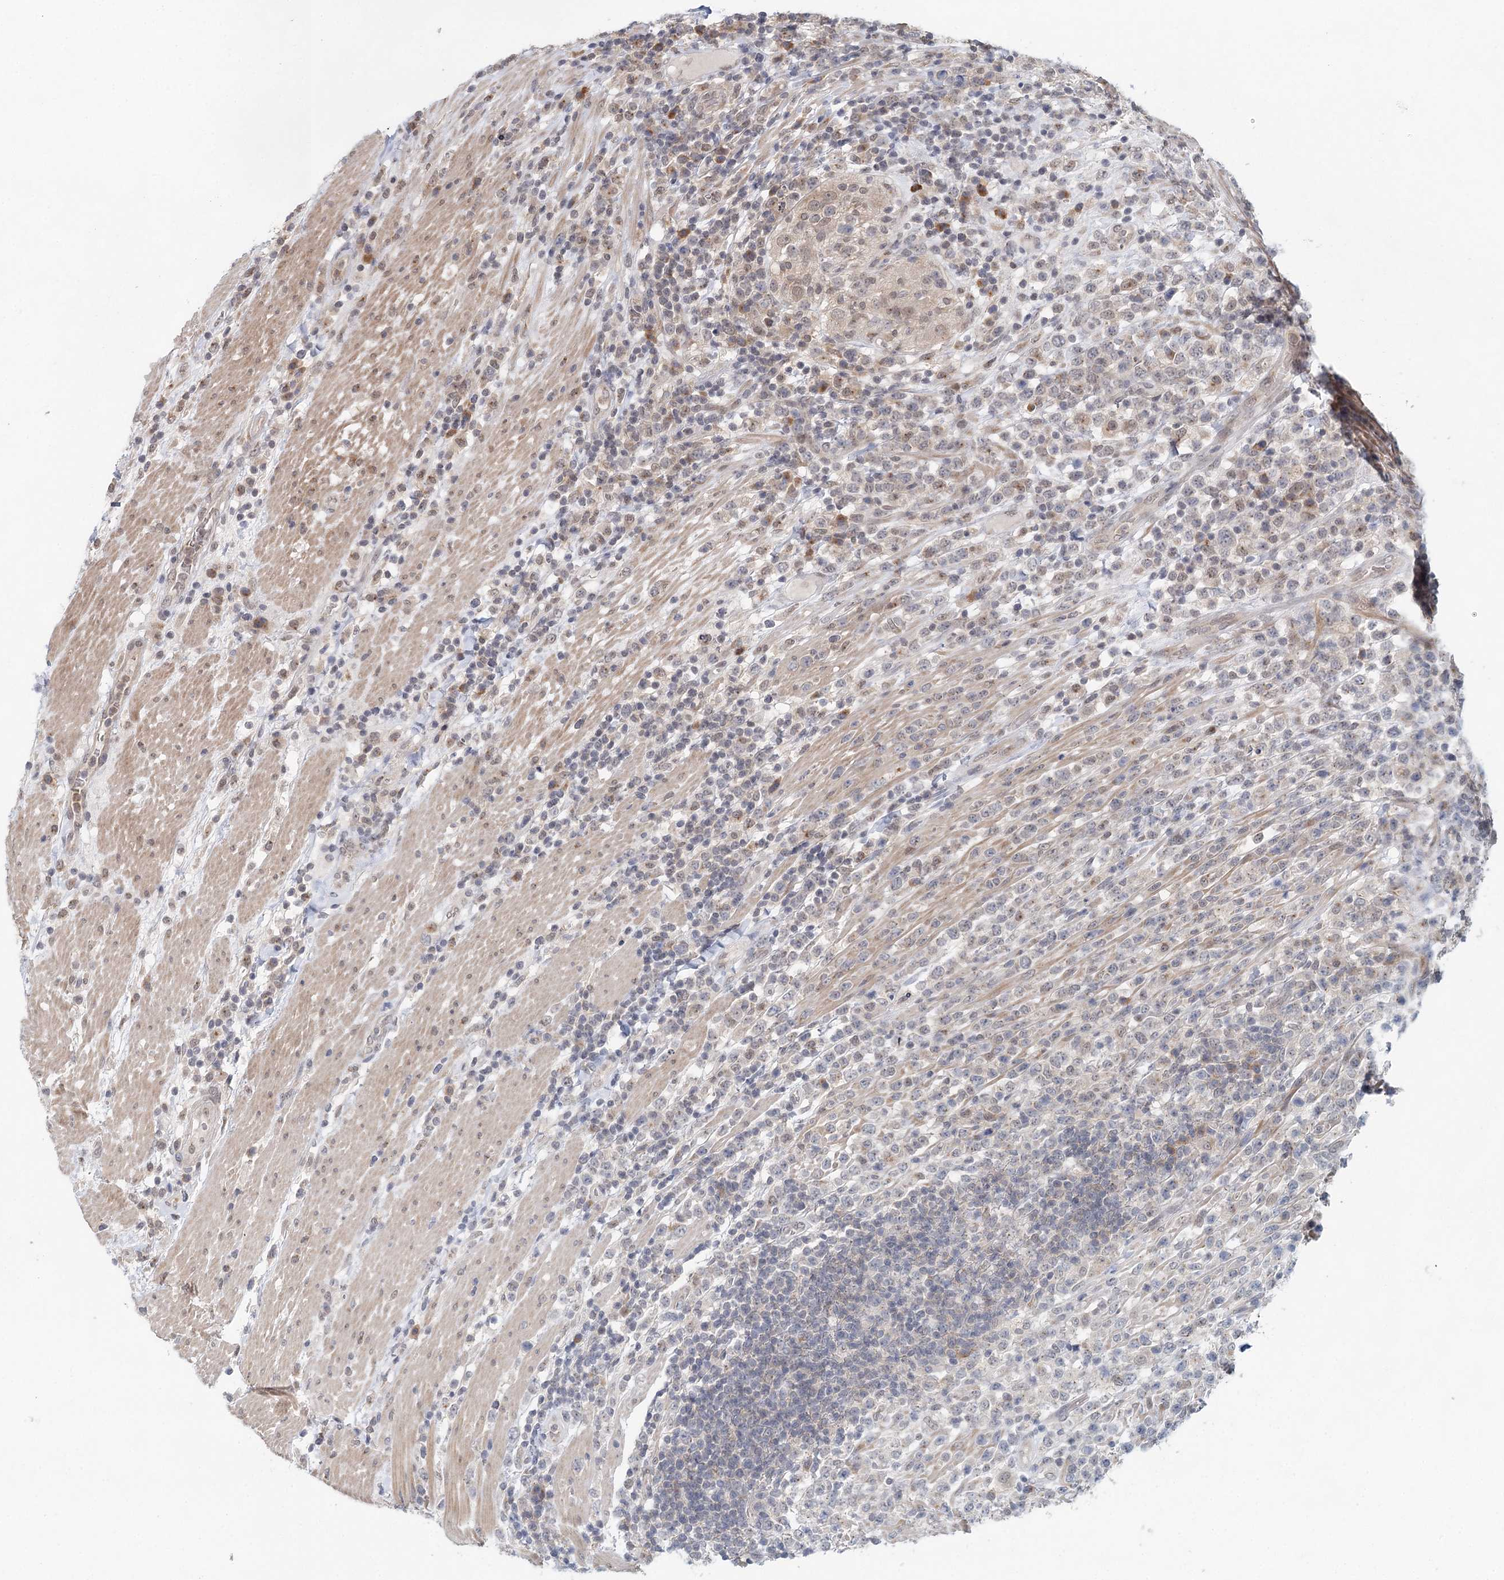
{"staining": {"intensity": "weak", "quantity": "<25%", "location": "cytoplasmic/membranous"}, "tissue": "lymphoma", "cell_type": "Tumor cells", "image_type": "cancer", "snomed": [{"axis": "morphology", "description": "Malignant lymphoma, non-Hodgkin's type, High grade"}, {"axis": "topography", "description": "Colon"}], "caption": "High power microscopy histopathology image of an IHC photomicrograph of lymphoma, revealing no significant positivity in tumor cells.", "gene": "BLTP1", "patient": {"sex": "female", "age": 53}}